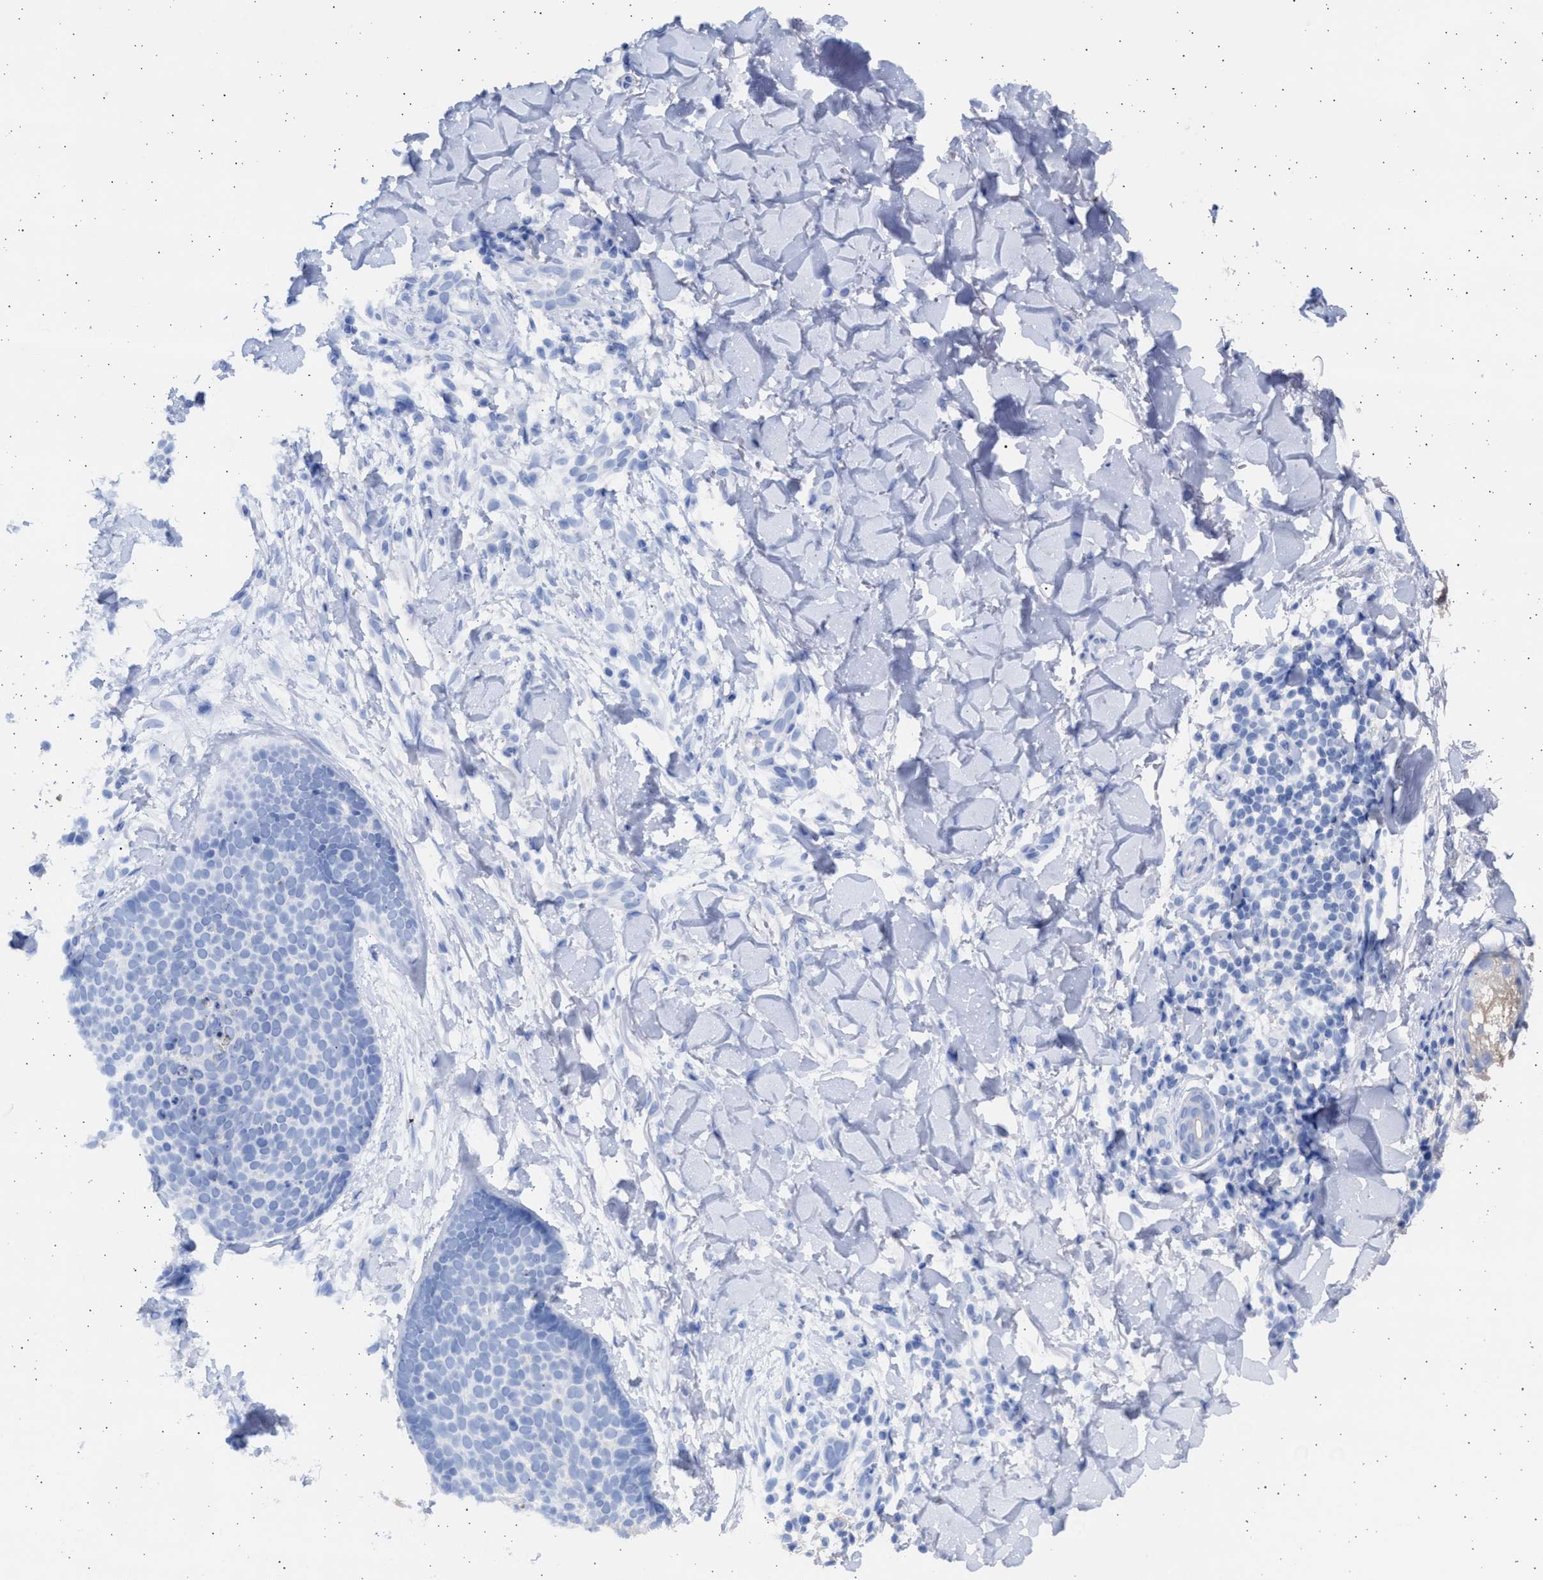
{"staining": {"intensity": "negative", "quantity": "none", "location": "none"}, "tissue": "skin cancer", "cell_type": "Tumor cells", "image_type": "cancer", "snomed": [{"axis": "morphology", "description": "Normal tissue, NOS"}, {"axis": "morphology", "description": "Basal cell carcinoma"}, {"axis": "topography", "description": "Skin"}], "caption": "This is an IHC image of human skin basal cell carcinoma. There is no expression in tumor cells.", "gene": "ALDOC", "patient": {"sex": "male", "age": 67}}